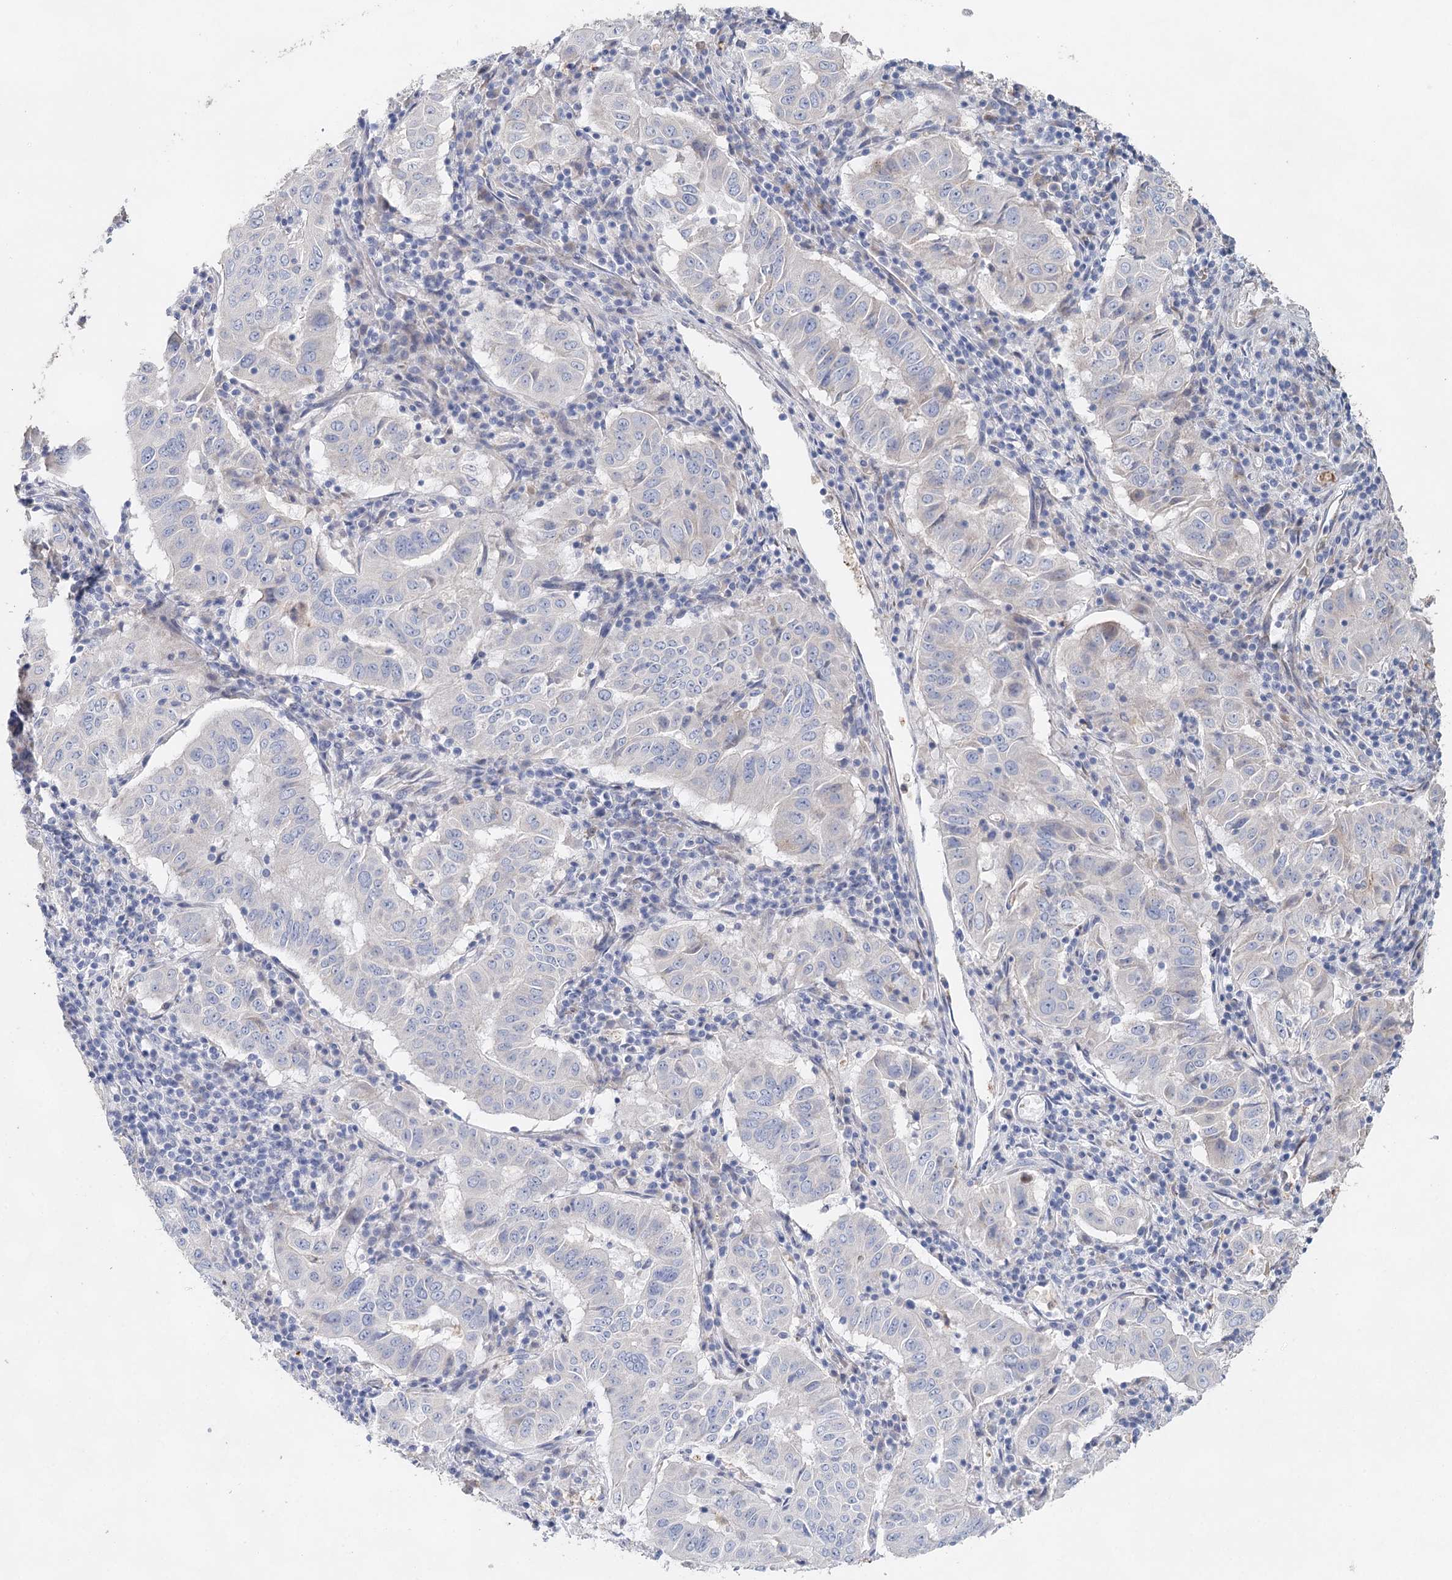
{"staining": {"intensity": "negative", "quantity": "none", "location": "none"}, "tissue": "pancreatic cancer", "cell_type": "Tumor cells", "image_type": "cancer", "snomed": [{"axis": "morphology", "description": "Adenocarcinoma, NOS"}, {"axis": "topography", "description": "Pancreas"}], "caption": "Immunohistochemistry (IHC) image of neoplastic tissue: adenocarcinoma (pancreatic) stained with DAB (3,3'-diaminobenzidine) reveals no significant protein expression in tumor cells.", "gene": "MYL6B", "patient": {"sex": "male", "age": 63}}